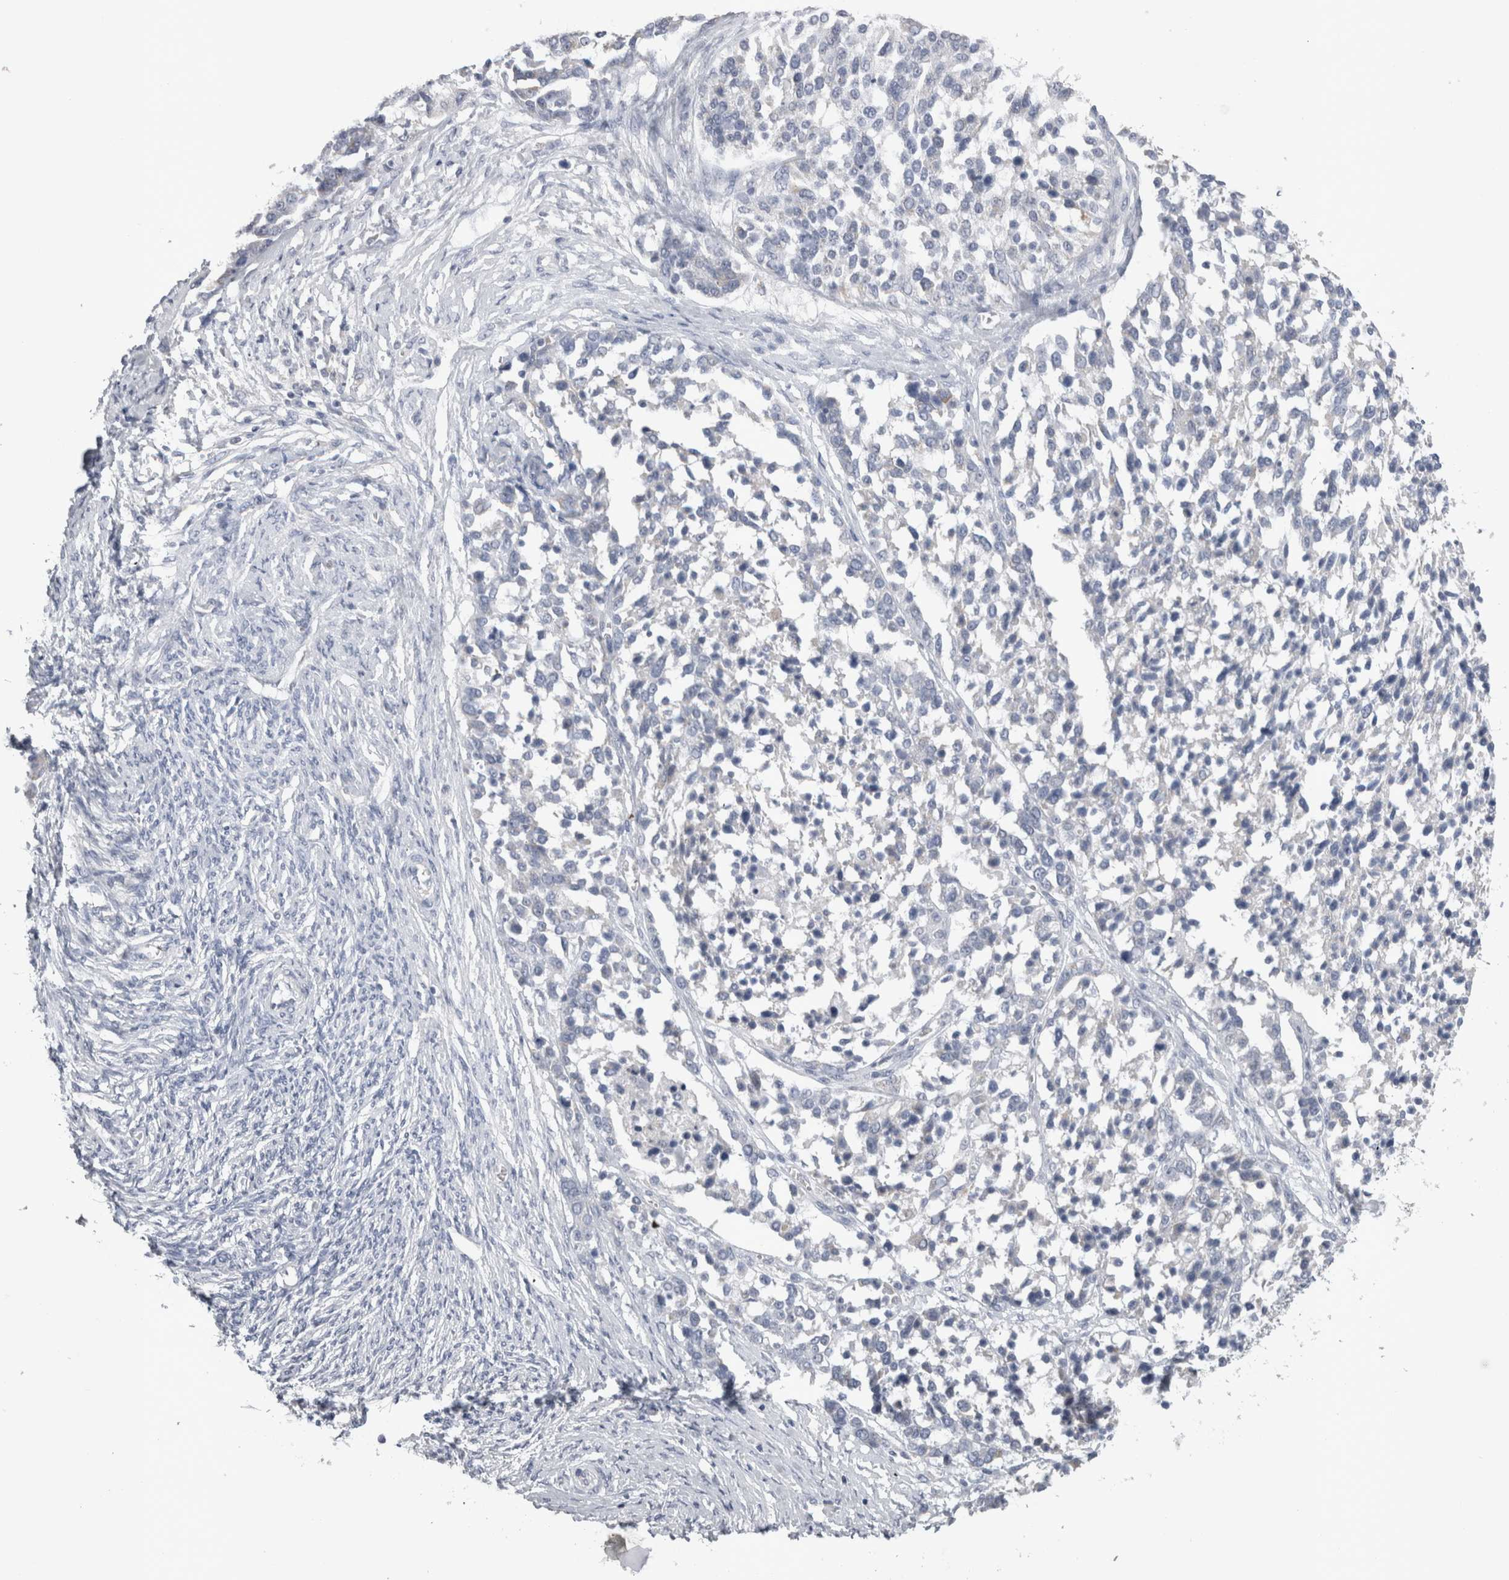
{"staining": {"intensity": "negative", "quantity": "none", "location": "none"}, "tissue": "ovarian cancer", "cell_type": "Tumor cells", "image_type": "cancer", "snomed": [{"axis": "morphology", "description": "Cystadenocarcinoma, serous, NOS"}, {"axis": "topography", "description": "Ovary"}], "caption": "This is an immunohistochemistry (IHC) micrograph of ovarian cancer (serous cystadenocarcinoma). There is no expression in tumor cells.", "gene": "DHRS4", "patient": {"sex": "female", "age": 44}}